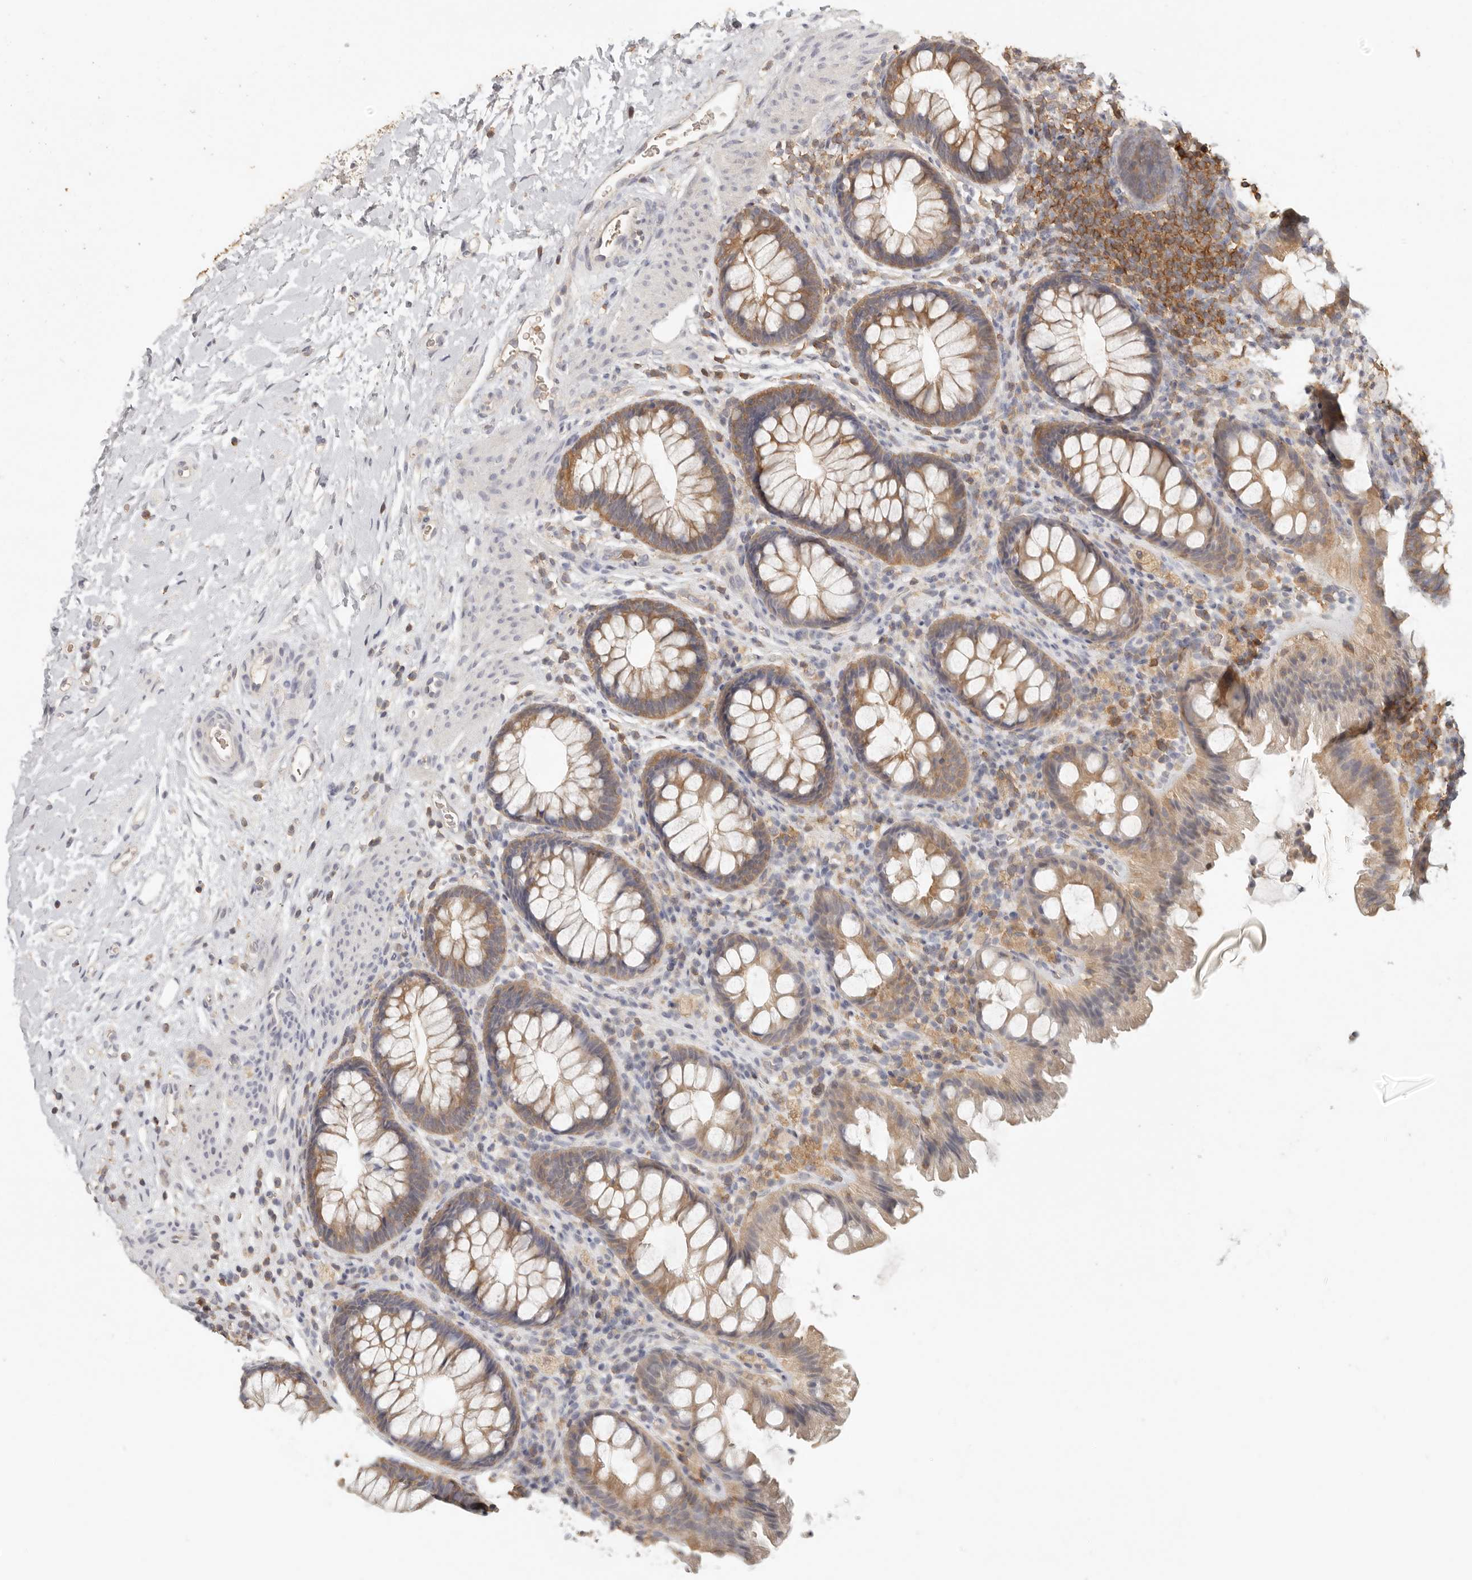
{"staining": {"intensity": "weak", "quantity": "<25%", "location": "cytoplasmic/membranous"}, "tissue": "colon", "cell_type": "Endothelial cells", "image_type": "normal", "snomed": [{"axis": "morphology", "description": "Normal tissue, NOS"}, {"axis": "topography", "description": "Colon"}], "caption": "Human colon stained for a protein using IHC demonstrates no staining in endothelial cells.", "gene": "CSK", "patient": {"sex": "female", "age": 62}}